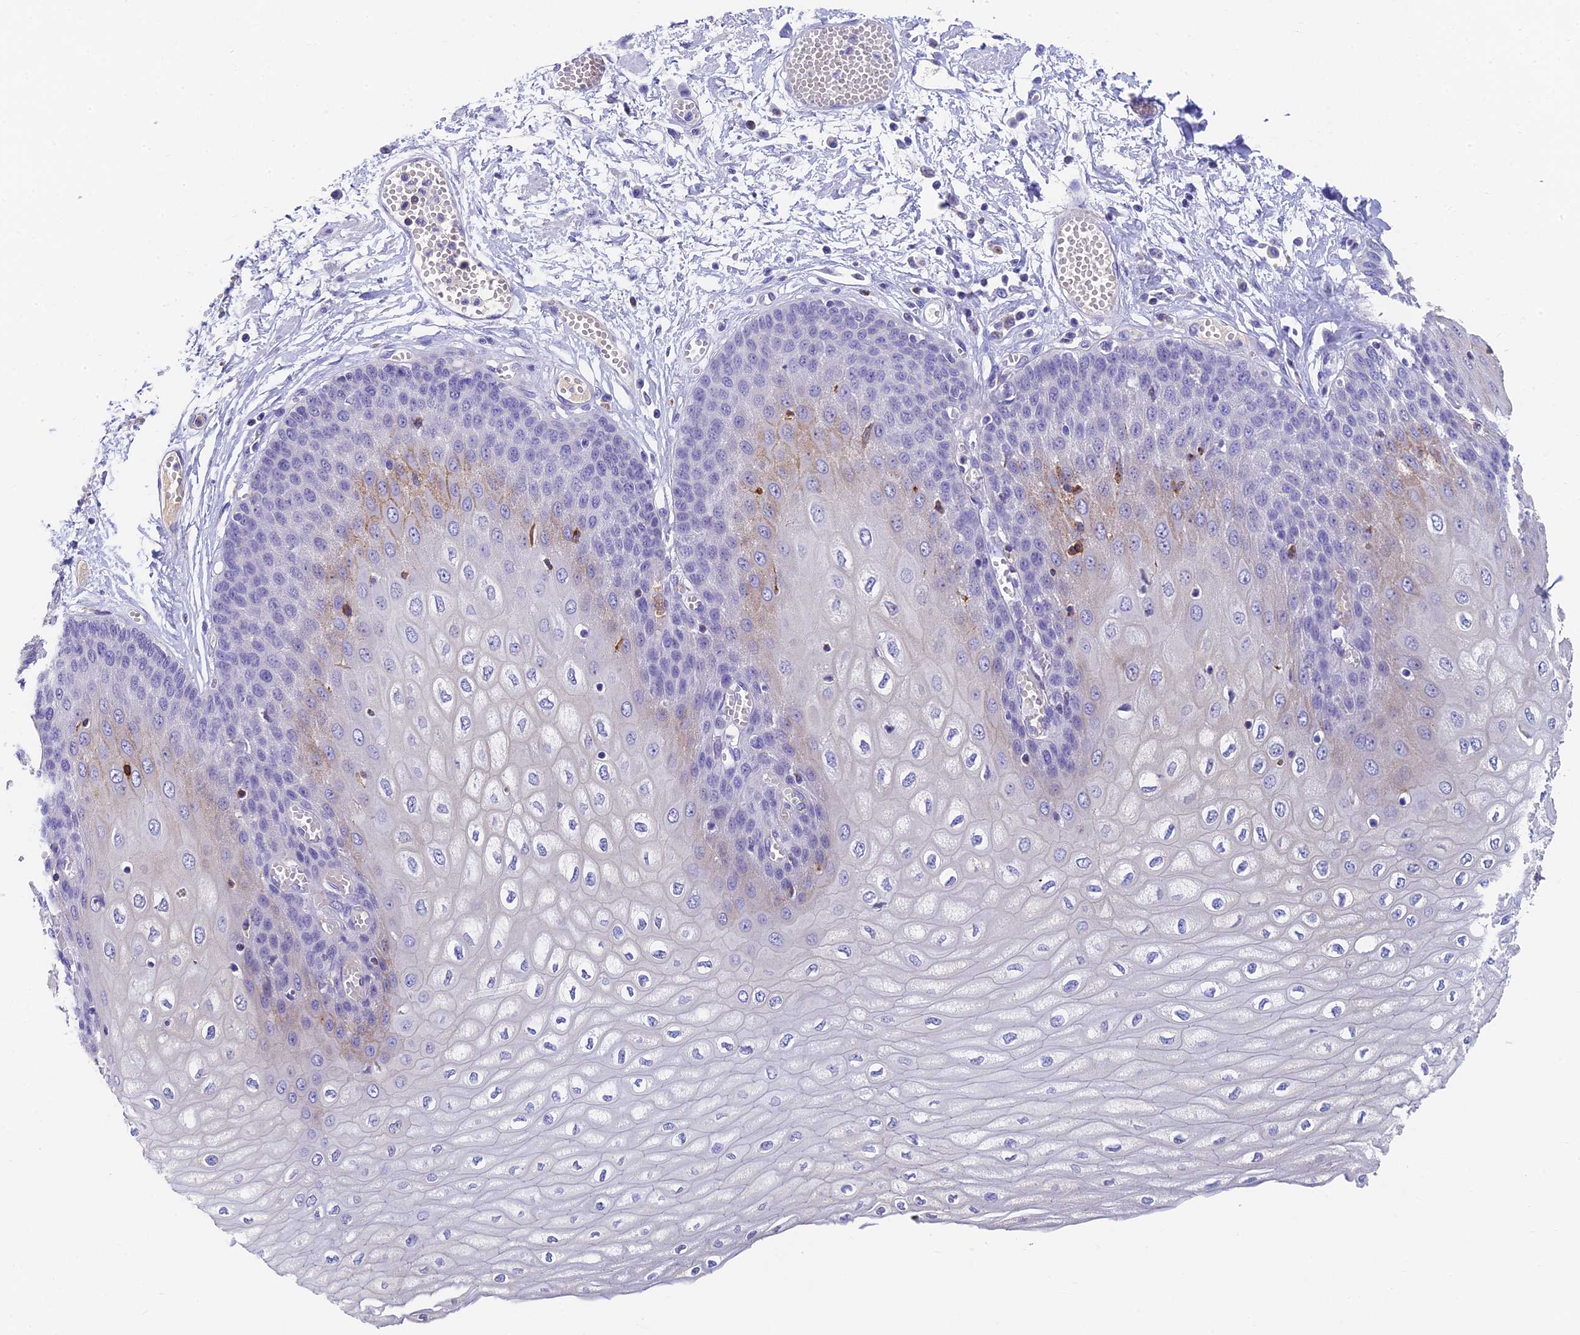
{"staining": {"intensity": "moderate", "quantity": "<25%", "location": "cytoplasmic/membranous"}, "tissue": "esophagus", "cell_type": "Squamous epithelial cells", "image_type": "normal", "snomed": [{"axis": "morphology", "description": "Normal tissue, NOS"}, {"axis": "topography", "description": "Esophagus"}], "caption": "Squamous epithelial cells display low levels of moderate cytoplasmic/membranous staining in about <25% of cells in benign esophagus. (Brightfield microscopy of DAB IHC at high magnification).", "gene": "ADAMTS13", "patient": {"sex": "male", "age": 60}}